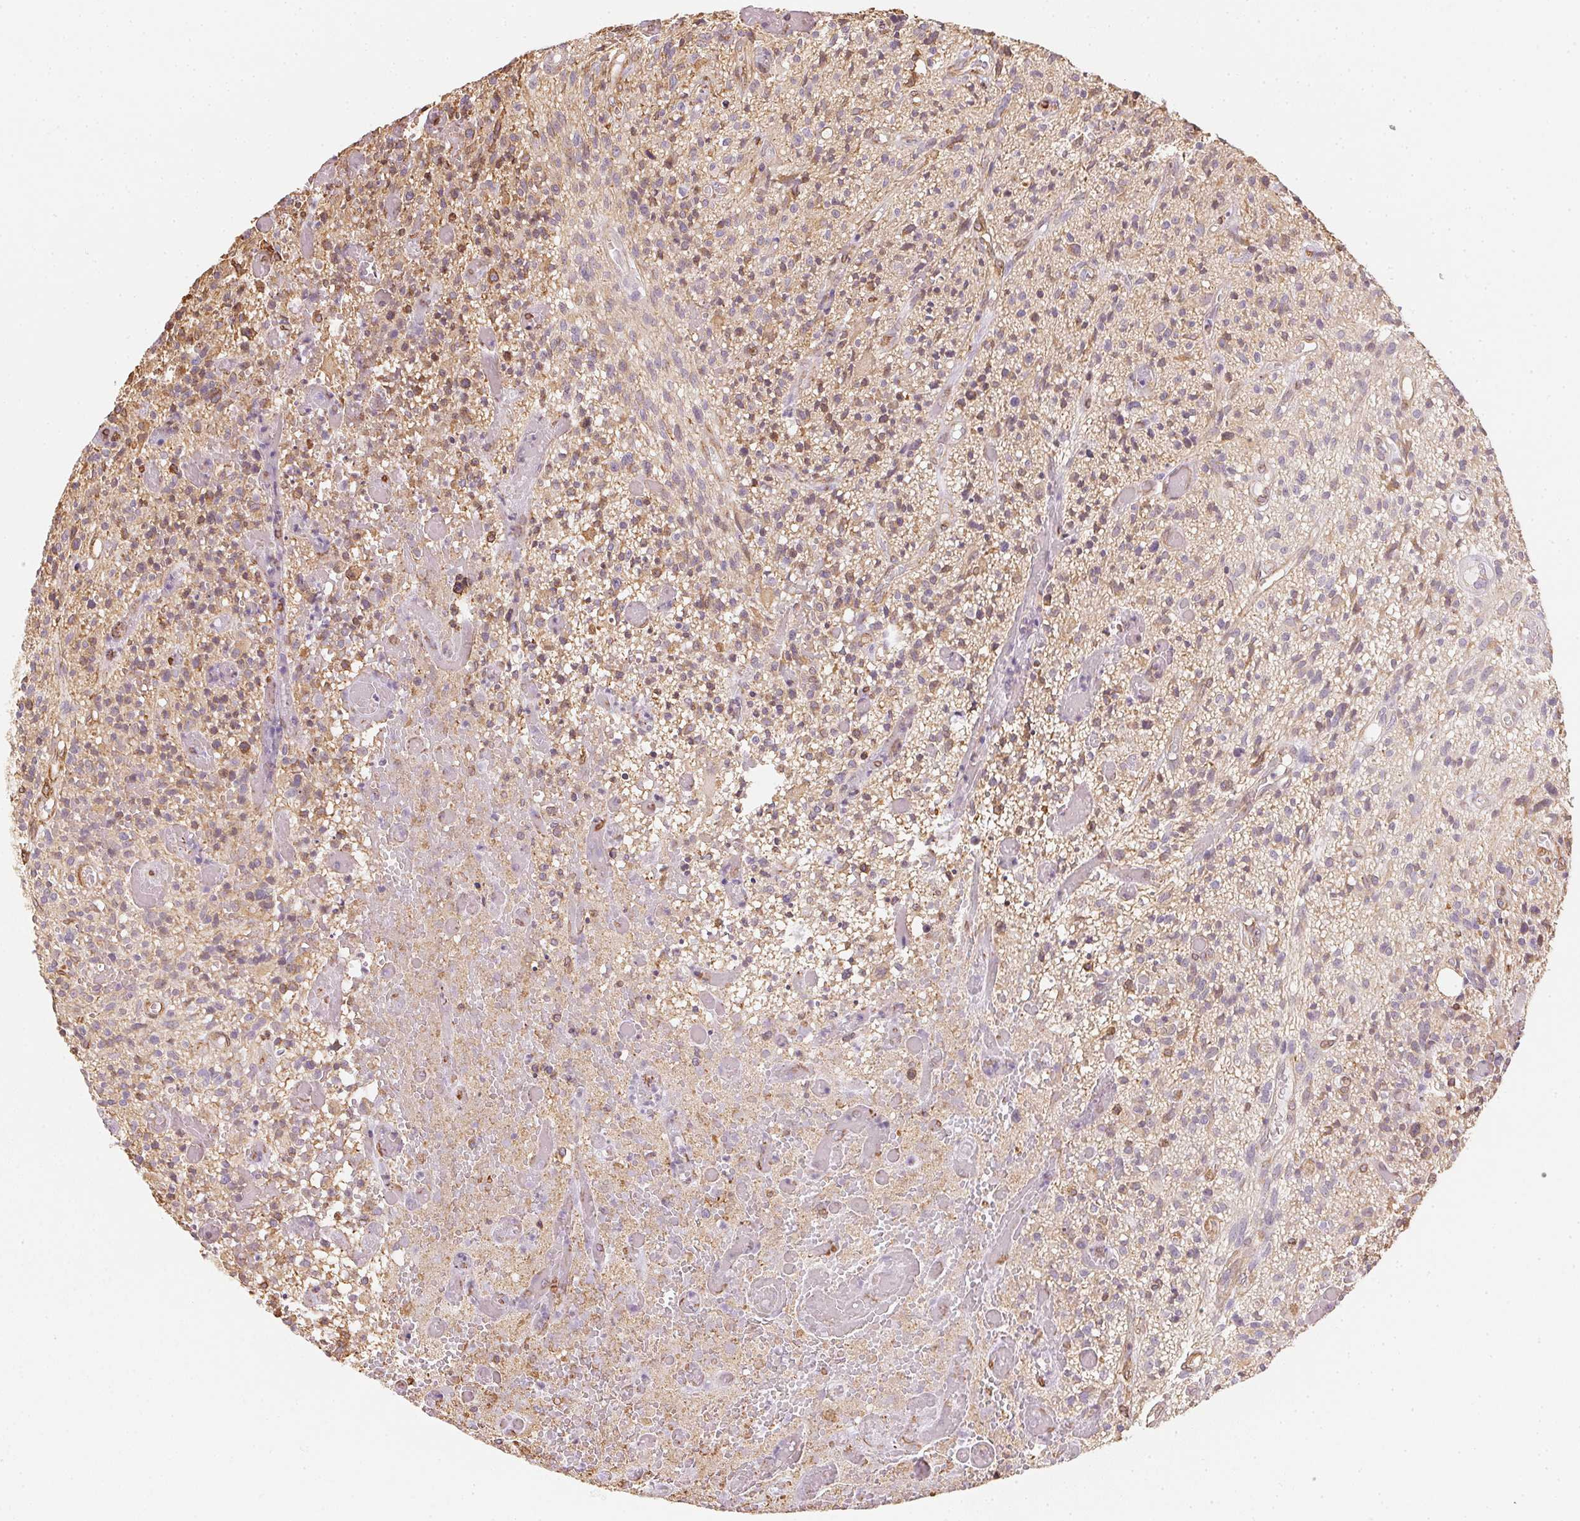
{"staining": {"intensity": "moderate", "quantity": "<25%", "location": "cytoplasmic/membranous"}, "tissue": "glioma", "cell_type": "Tumor cells", "image_type": "cancer", "snomed": [{"axis": "morphology", "description": "Glioma, malignant, High grade"}, {"axis": "topography", "description": "Brain"}], "caption": "The immunohistochemical stain labels moderate cytoplasmic/membranous staining in tumor cells of malignant glioma (high-grade) tissue.", "gene": "RSBN1", "patient": {"sex": "male", "age": 75}}